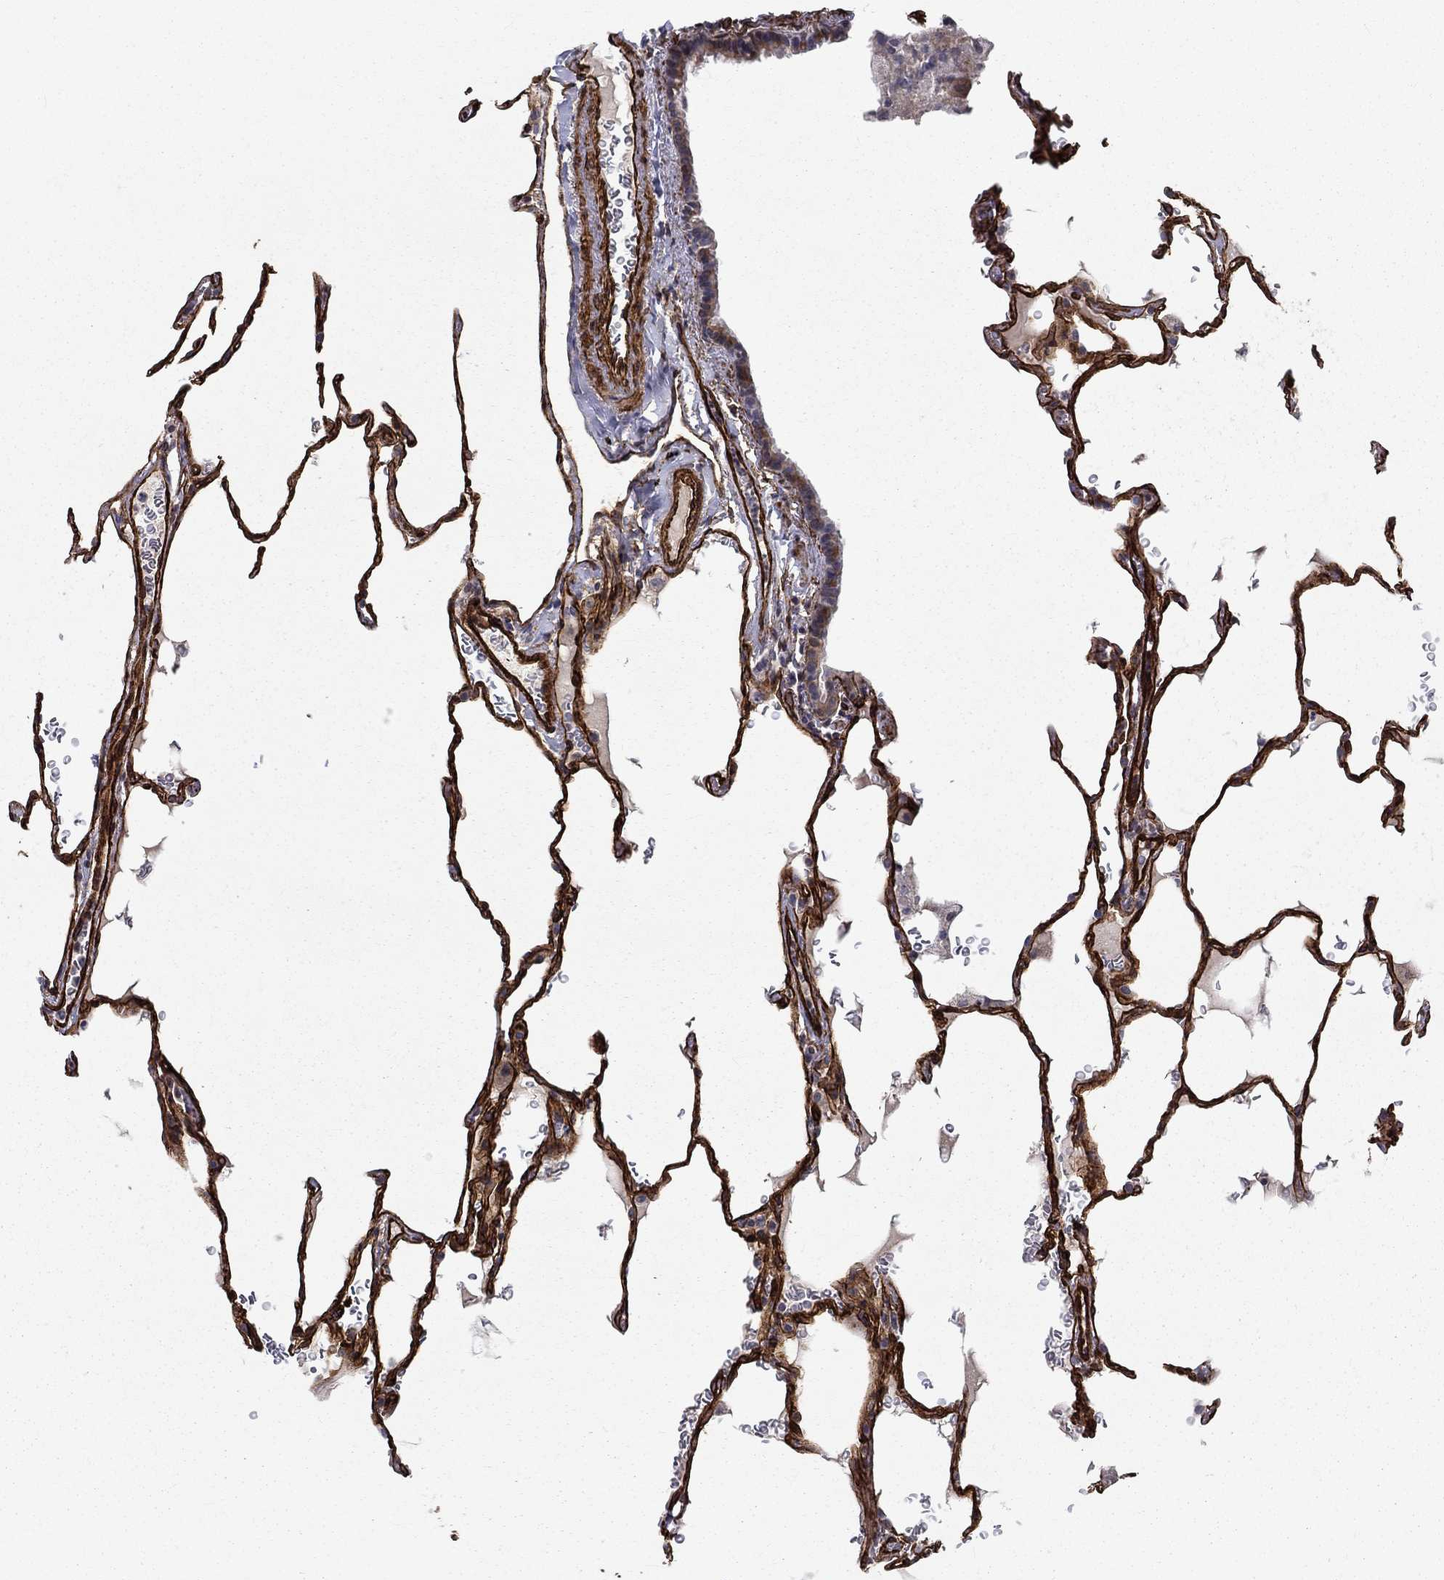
{"staining": {"intensity": "negative", "quantity": "none", "location": "none"}, "tissue": "lung", "cell_type": "Alveolar cells", "image_type": "normal", "snomed": [{"axis": "morphology", "description": "Normal tissue, NOS"}, {"axis": "morphology", "description": "Adenocarcinoma, metastatic, NOS"}, {"axis": "topography", "description": "Lung"}], "caption": "Immunohistochemical staining of unremarkable human lung demonstrates no significant expression in alveolar cells. (Stains: DAB immunohistochemistry (IHC) with hematoxylin counter stain, Microscopy: brightfield microscopy at high magnification).", "gene": "SYNC", "patient": {"sex": "male", "age": 45}}